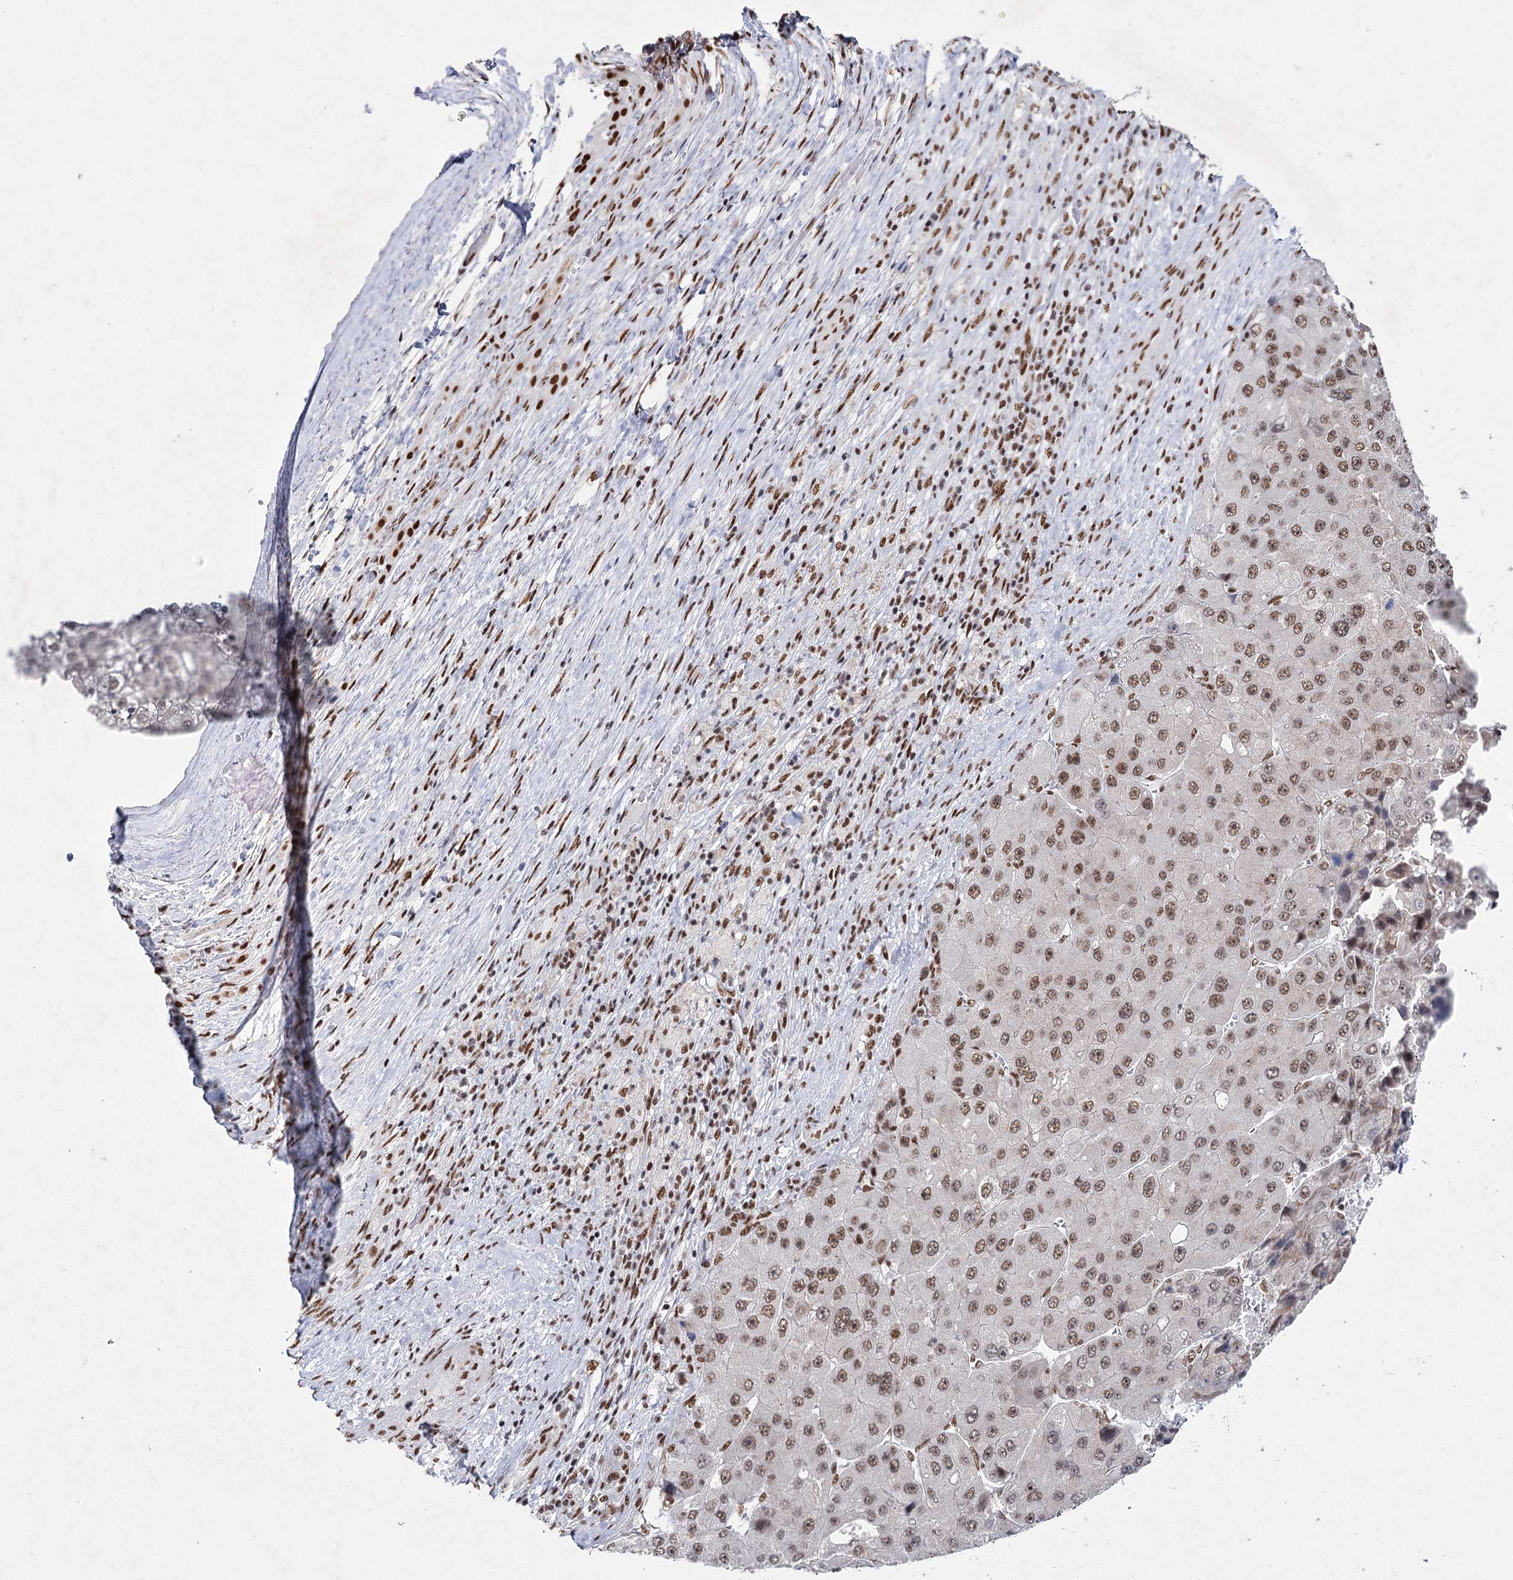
{"staining": {"intensity": "moderate", "quantity": ">75%", "location": "nuclear"}, "tissue": "liver cancer", "cell_type": "Tumor cells", "image_type": "cancer", "snomed": [{"axis": "morphology", "description": "Carcinoma, Hepatocellular, NOS"}, {"axis": "topography", "description": "Liver"}], "caption": "A high-resolution photomicrograph shows immunohistochemistry (IHC) staining of liver cancer (hepatocellular carcinoma), which reveals moderate nuclear expression in about >75% of tumor cells.", "gene": "SCAF8", "patient": {"sex": "female", "age": 73}}